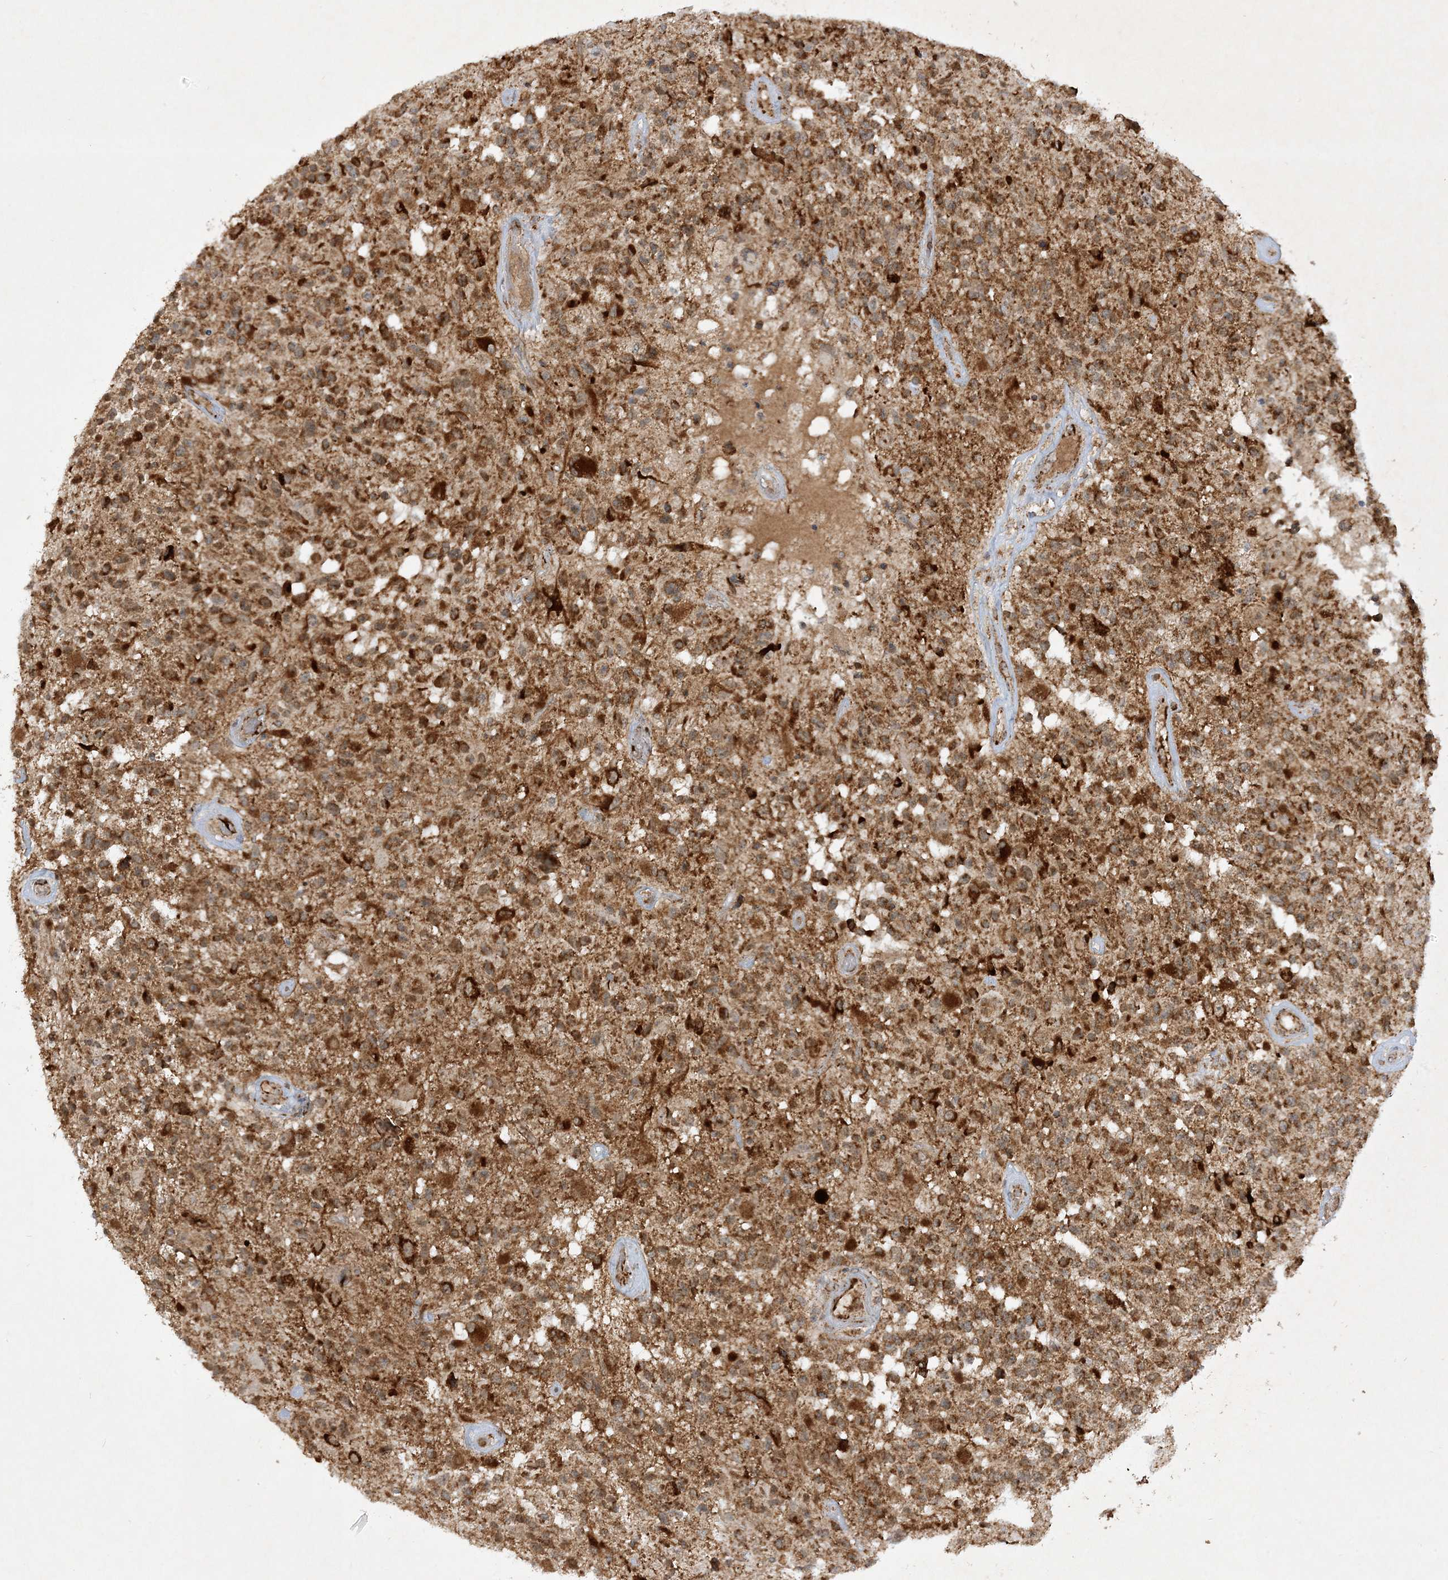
{"staining": {"intensity": "strong", "quantity": ">75%", "location": "cytoplasmic/membranous"}, "tissue": "glioma", "cell_type": "Tumor cells", "image_type": "cancer", "snomed": [{"axis": "morphology", "description": "Glioma, malignant, High grade"}, {"axis": "morphology", "description": "Glioblastoma, NOS"}, {"axis": "topography", "description": "Brain"}], "caption": "Protein staining of malignant glioma (high-grade) tissue displays strong cytoplasmic/membranous staining in about >75% of tumor cells.", "gene": "NDUFAF3", "patient": {"sex": "male", "age": 60}}